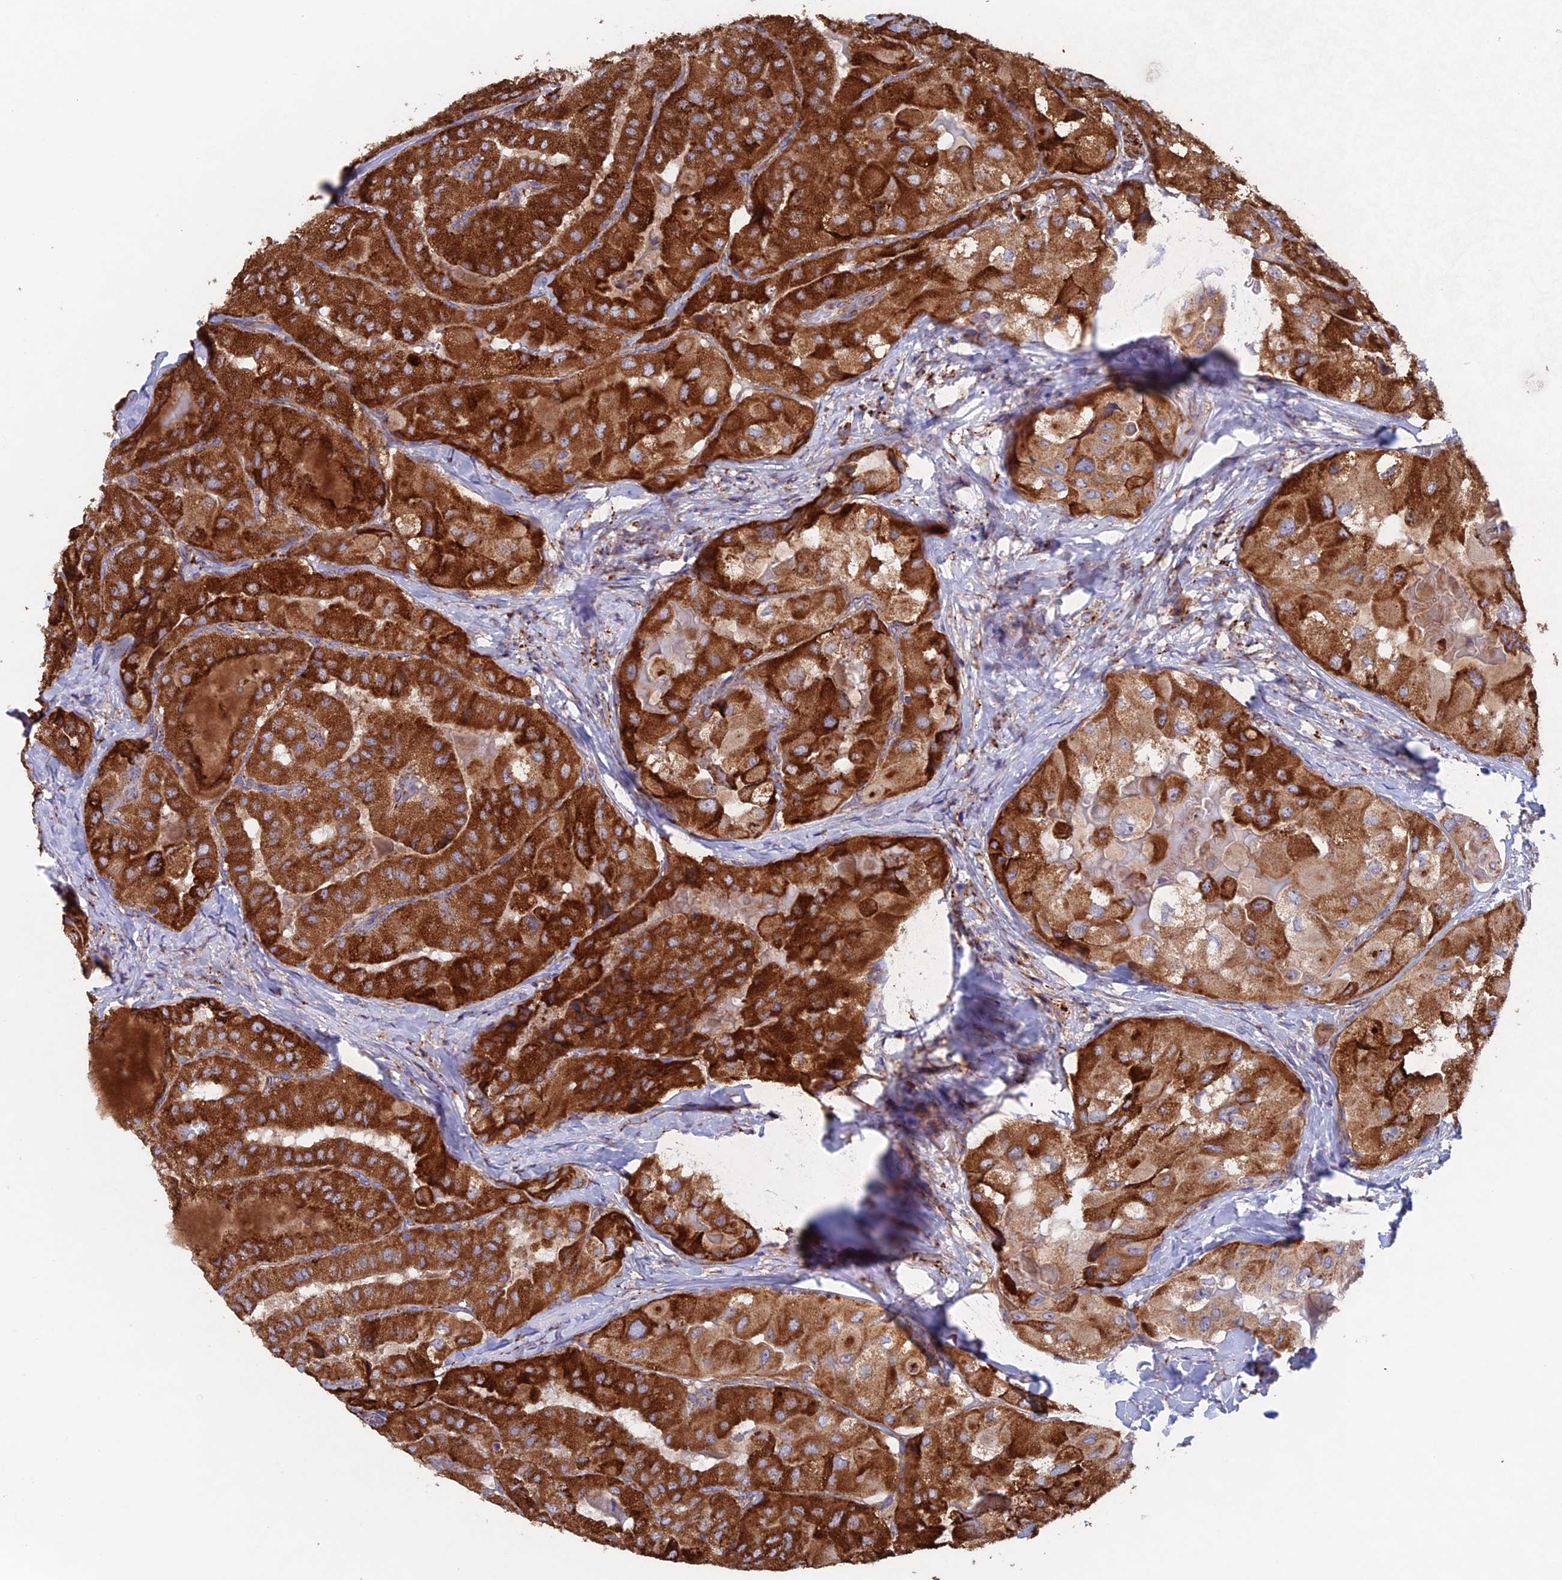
{"staining": {"intensity": "strong", "quantity": ">75%", "location": "cytoplasmic/membranous"}, "tissue": "thyroid cancer", "cell_type": "Tumor cells", "image_type": "cancer", "snomed": [{"axis": "morphology", "description": "Normal tissue, NOS"}, {"axis": "morphology", "description": "Papillary adenocarcinoma, NOS"}, {"axis": "topography", "description": "Thyroid gland"}], "caption": "Immunohistochemistry (IHC) staining of thyroid cancer, which displays high levels of strong cytoplasmic/membranous staining in about >75% of tumor cells indicating strong cytoplasmic/membranous protein expression. The staining was performed using DAB (brown) for protein detection and nuclei were counterstained in hematoxylin (blue).", "gene": "MRPL1", "patient": {"sex": "female", "age": 59}}